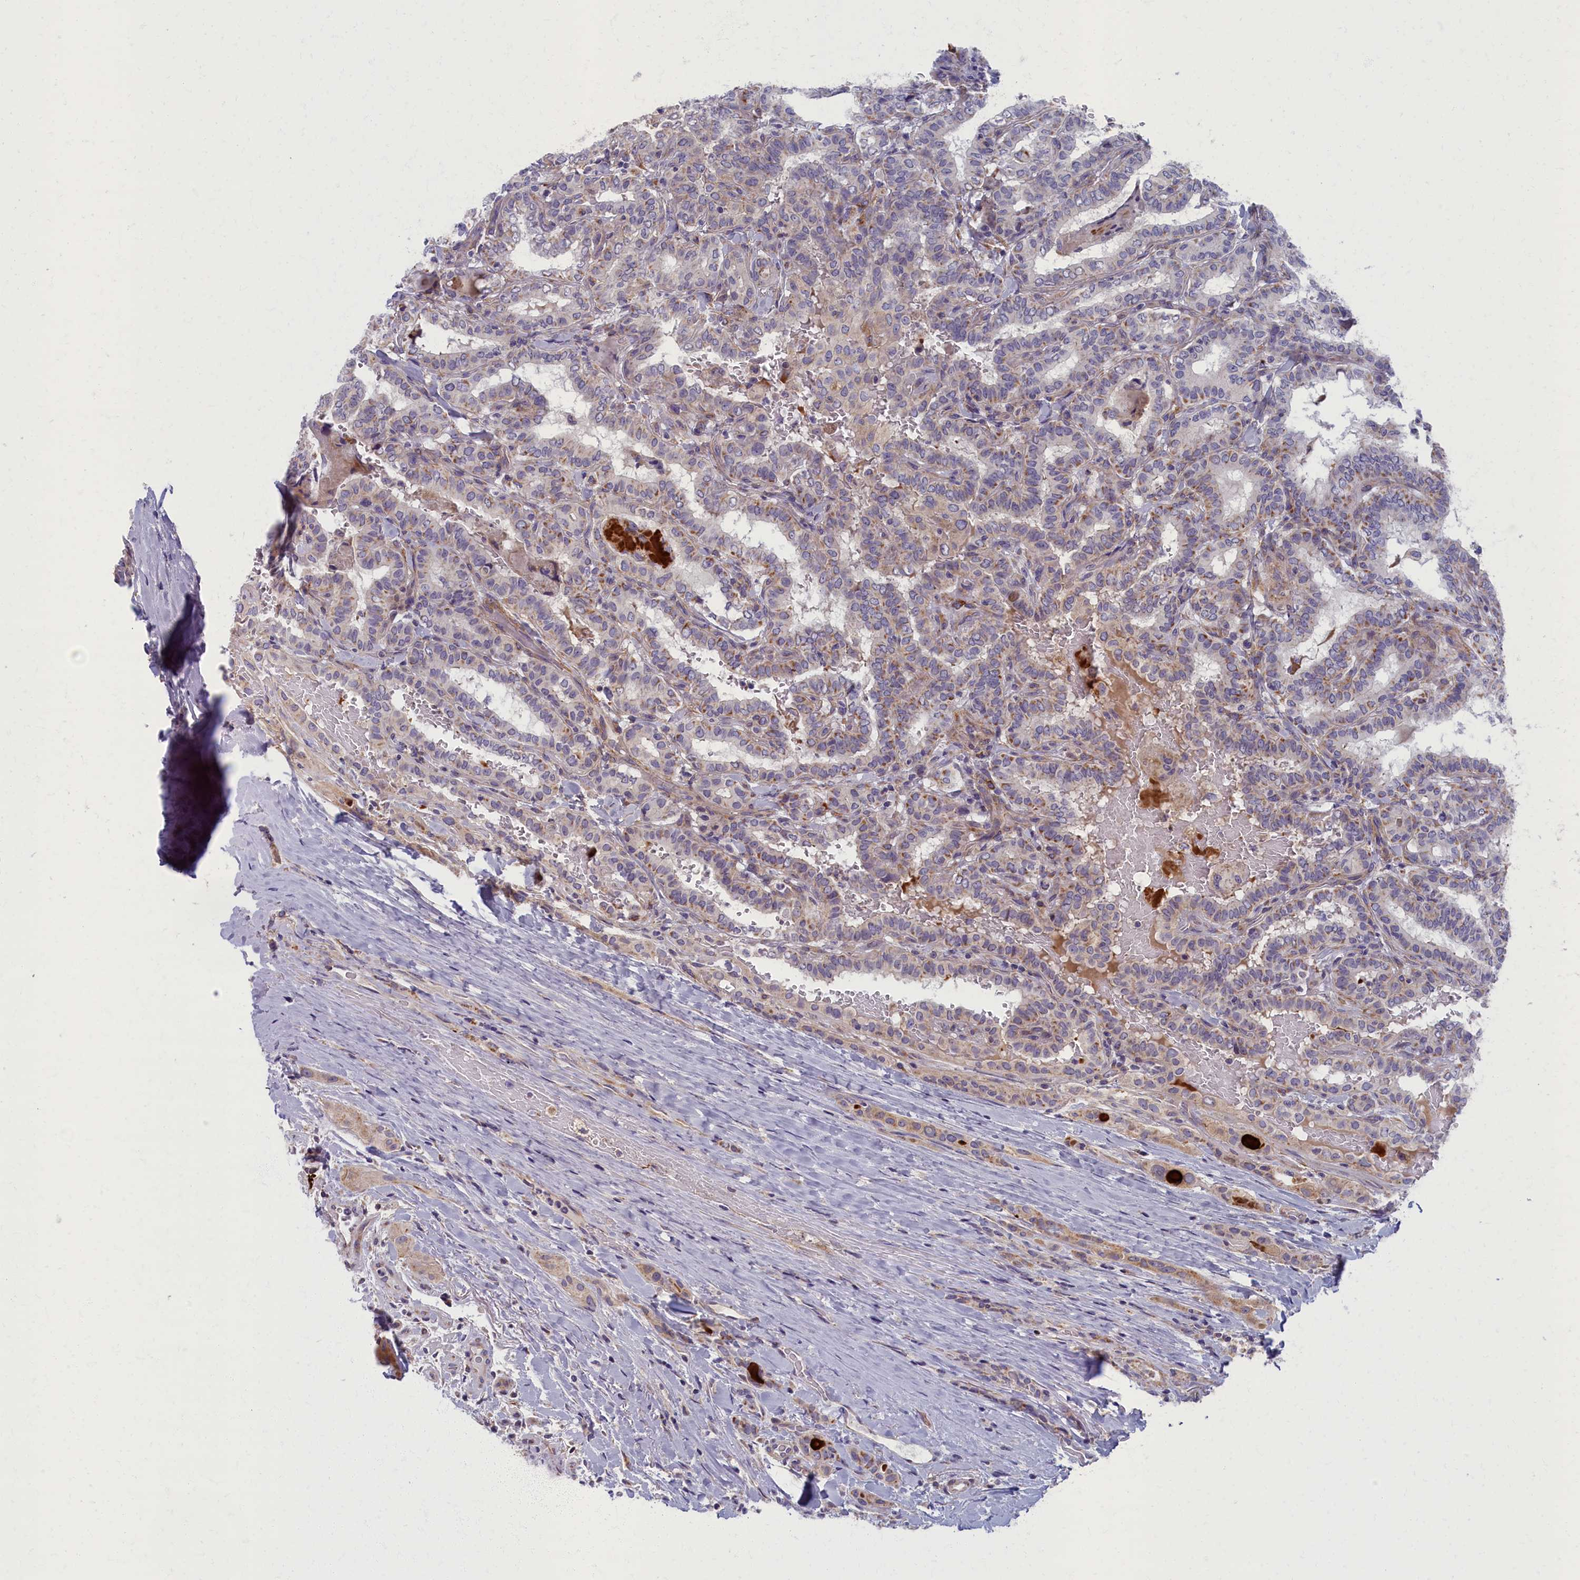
{"staining": {"intensity": "moderate", "quantity": "<25%", "location": "cytoplasmic/membranous"}, "tissue": "thyroid cancer", "cell_type": "Tumor cells", "image_type": "cancer", "snomed": [{"axis": "morphology", "description": "Papillary adenocarcinoma, NOS"}, {"axis": "topography", "description": "Thyroid gland"}], "caption": "DAB (3,3'-diaminobenzidine) immunohistochemical staining of human papillary adenocarcinoma (thyroid) shows moderate cytoplasmic/membranous protein positivity in approximately <25% of tumor cells.", "gene": "MRPS25", "patient": {"sex": "female", "age": 72}}